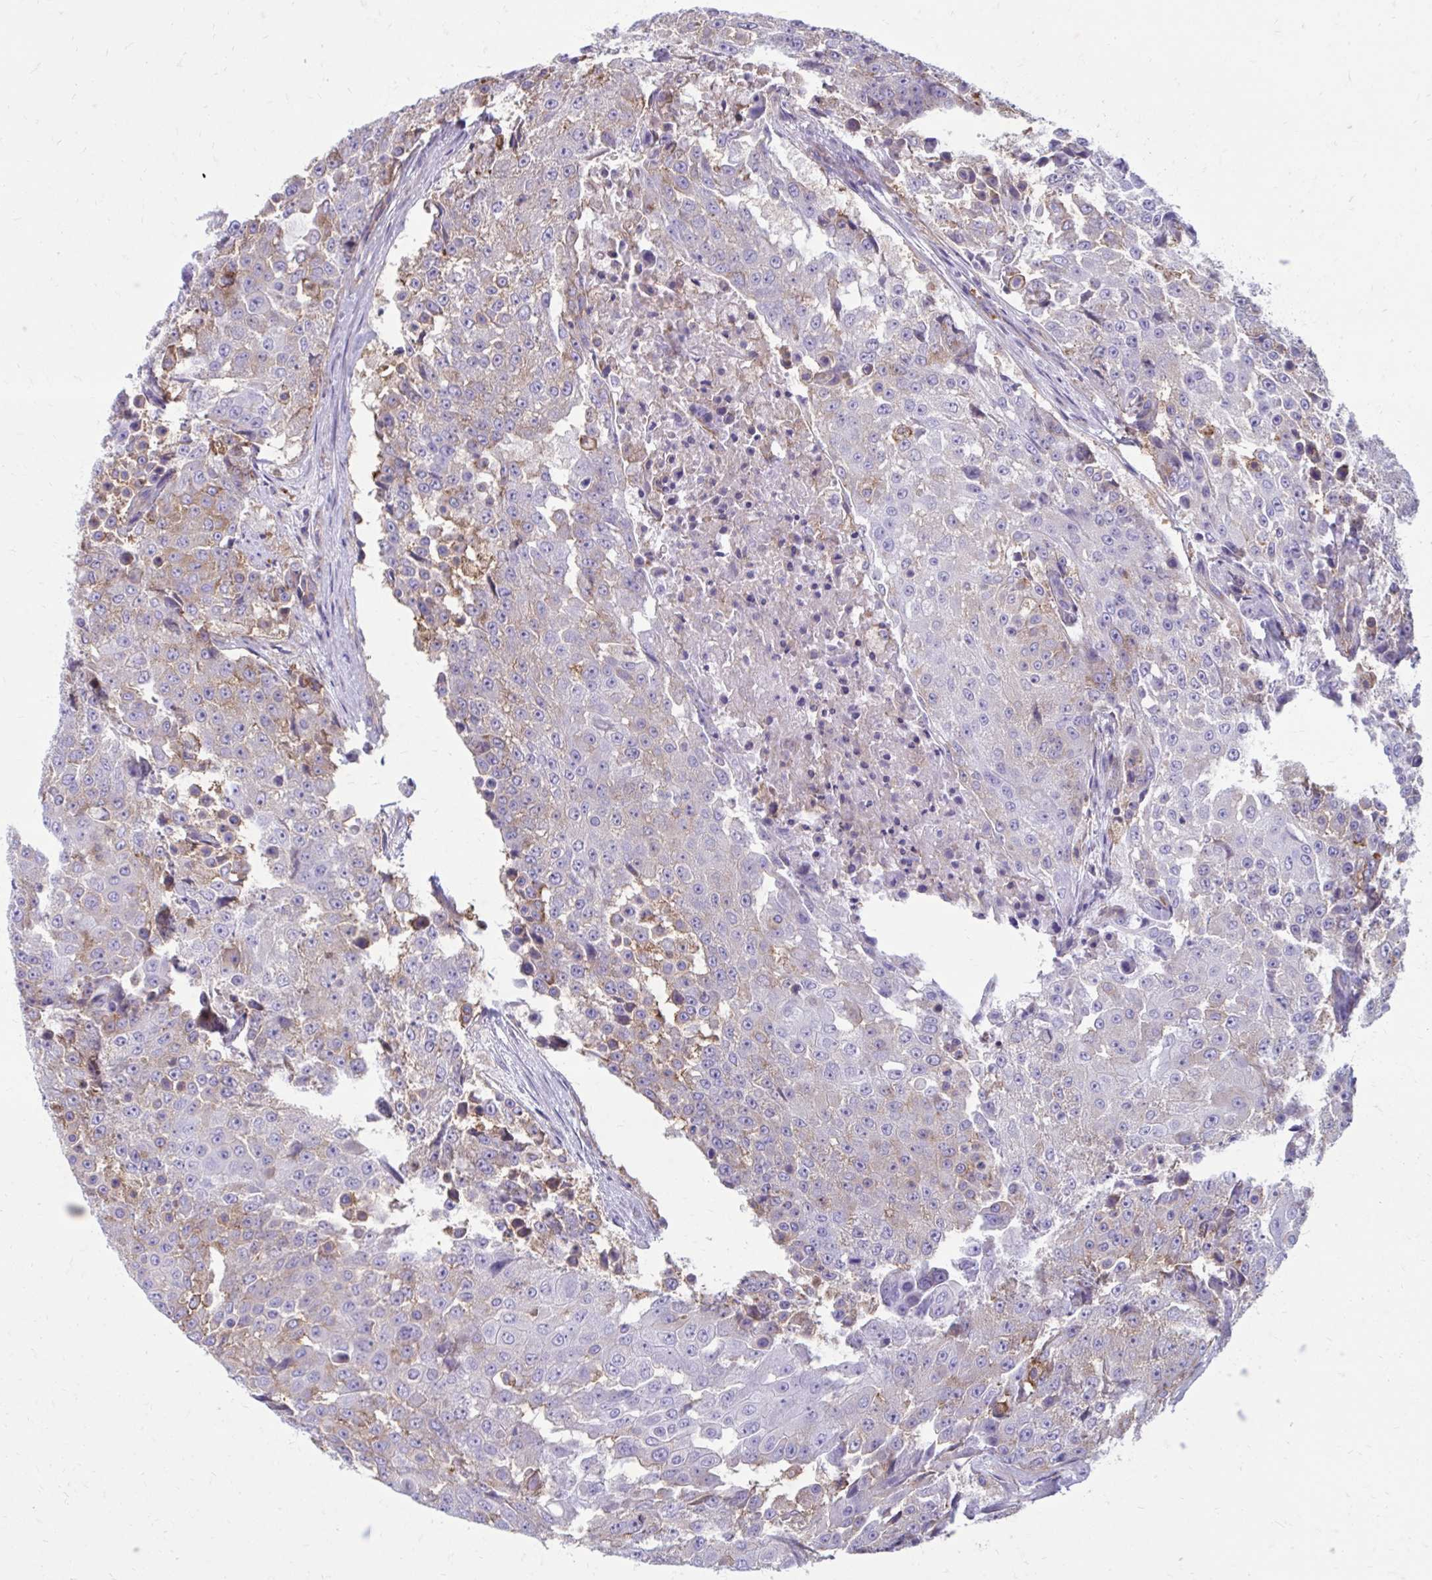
{"staining": {"intensity": "weak", "quantity": "<25%", "location": "cytoplasmic/membranous"}, "tissue": "urothelial cancer", "cell_type": "Tumor cells", "image_type": "cancer", "snomed": [{"axis": "morphology", "description": "Urothelial carcinoma, High grade"}, {"axis": "topography", "description": "Urinary bladder"}], "caption": "IHC histopathology image of human urothelial cancer stained for a protein (brown), which exhibits no expression in tumor cells. (DAB IHC, high magnification).", "gene": "CLTA", "patient": {"sex": "female", "age": 63}}